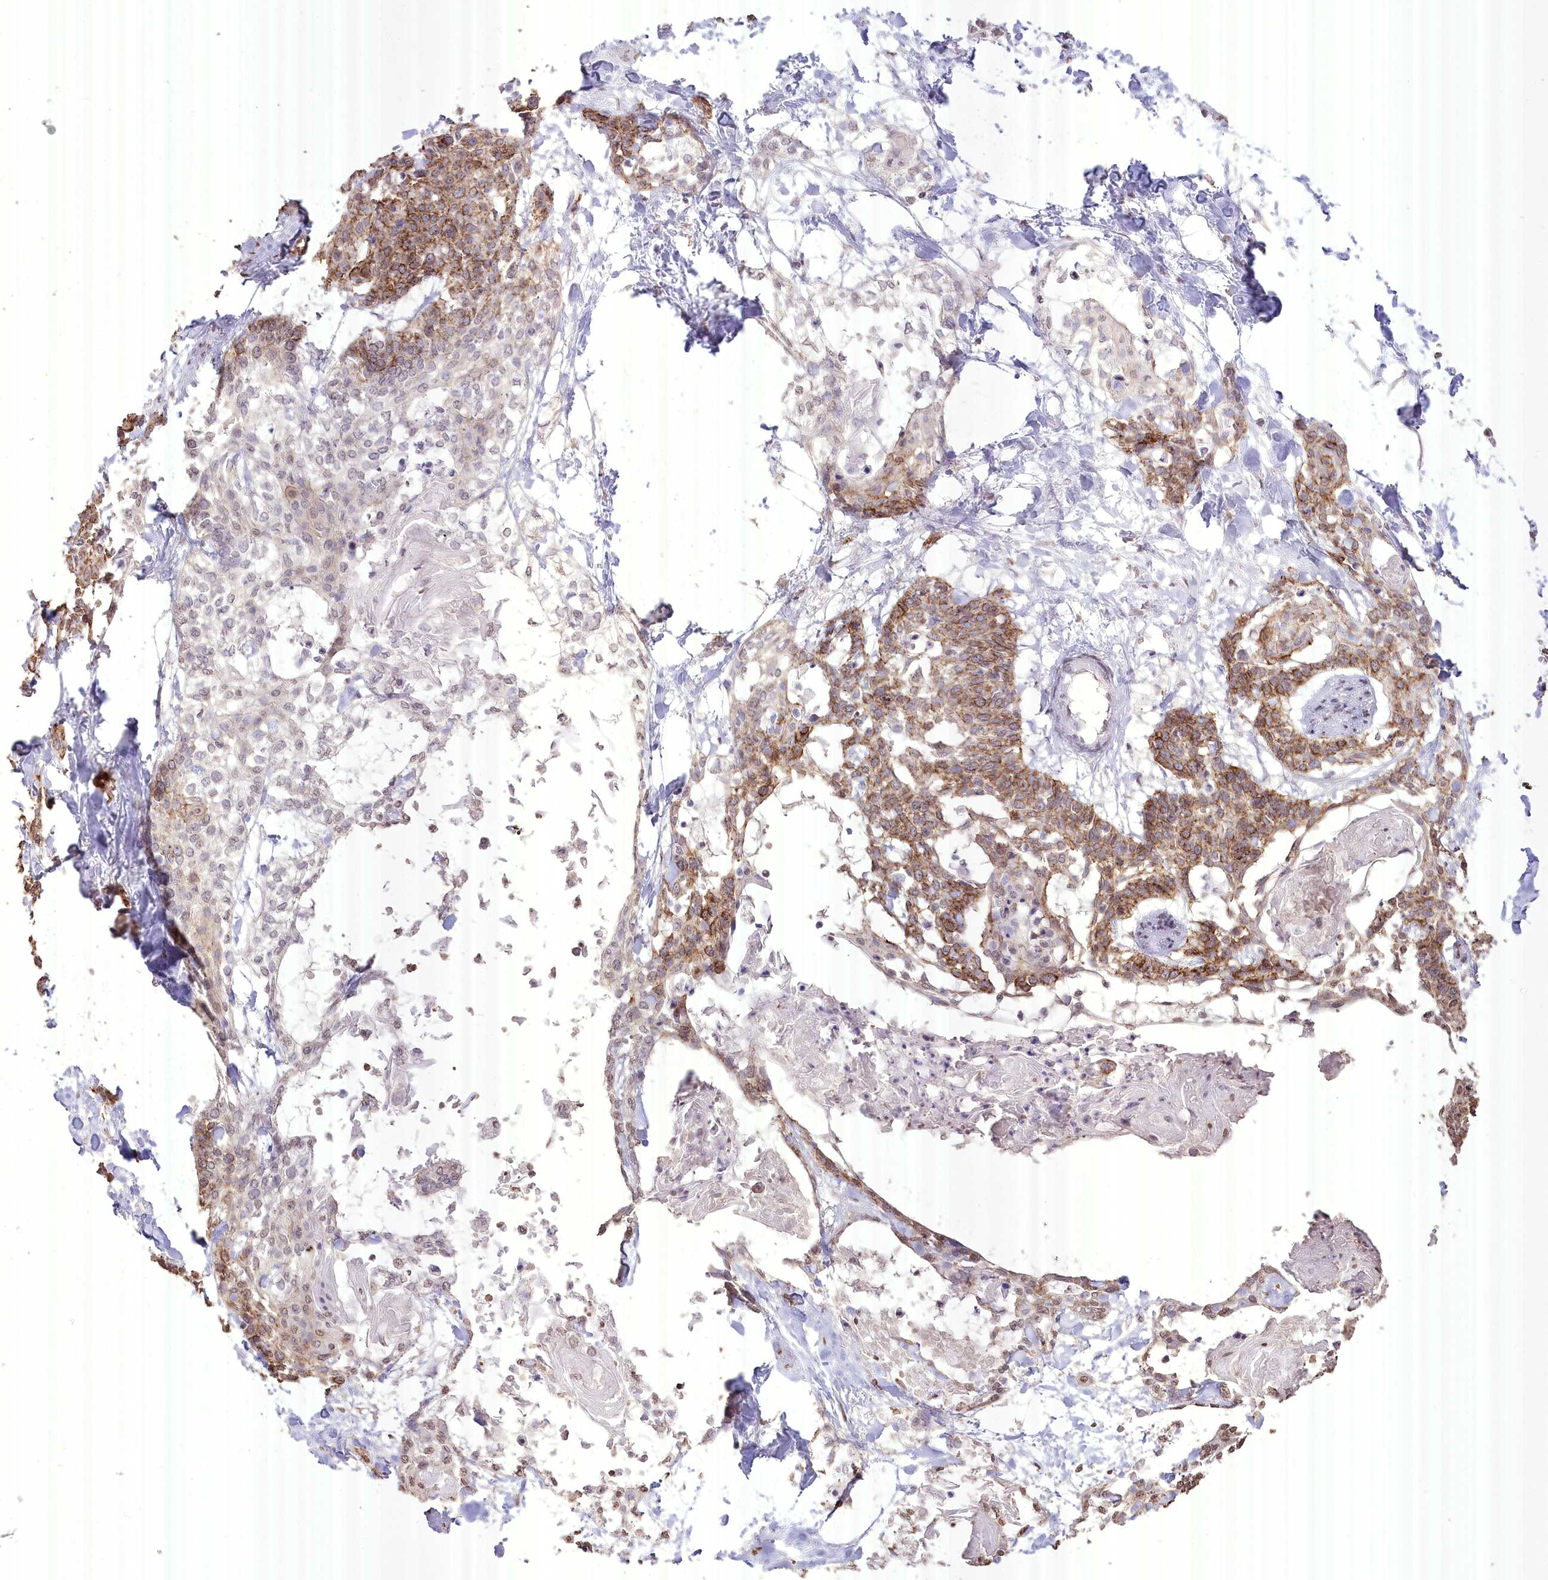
{"staining": {"intensity": "moderate", "quantity": ">75%", "location": "cytoplasmic/membranous"}, "tissue": "cervical cancer", "cell_type": "Tumor cells", "image_type": "cancer", "snomed": [{"axis": "morphology", "description": "Squamous cell carcinoma, NOS"}, {"axis": "topography", "description": "Cervix"}], "caption": "A photomicrograph of squamous cell carcinoma (cervical) stained for a protein displays moderate cytoplasmic/membranous brown staining in tumor cells. Immunohistochemistry stains the protein of interest in brown and the nuclei are stained blue.", "gene": "SLC39A10", "patient": {"sex": "female", "age": 57}}